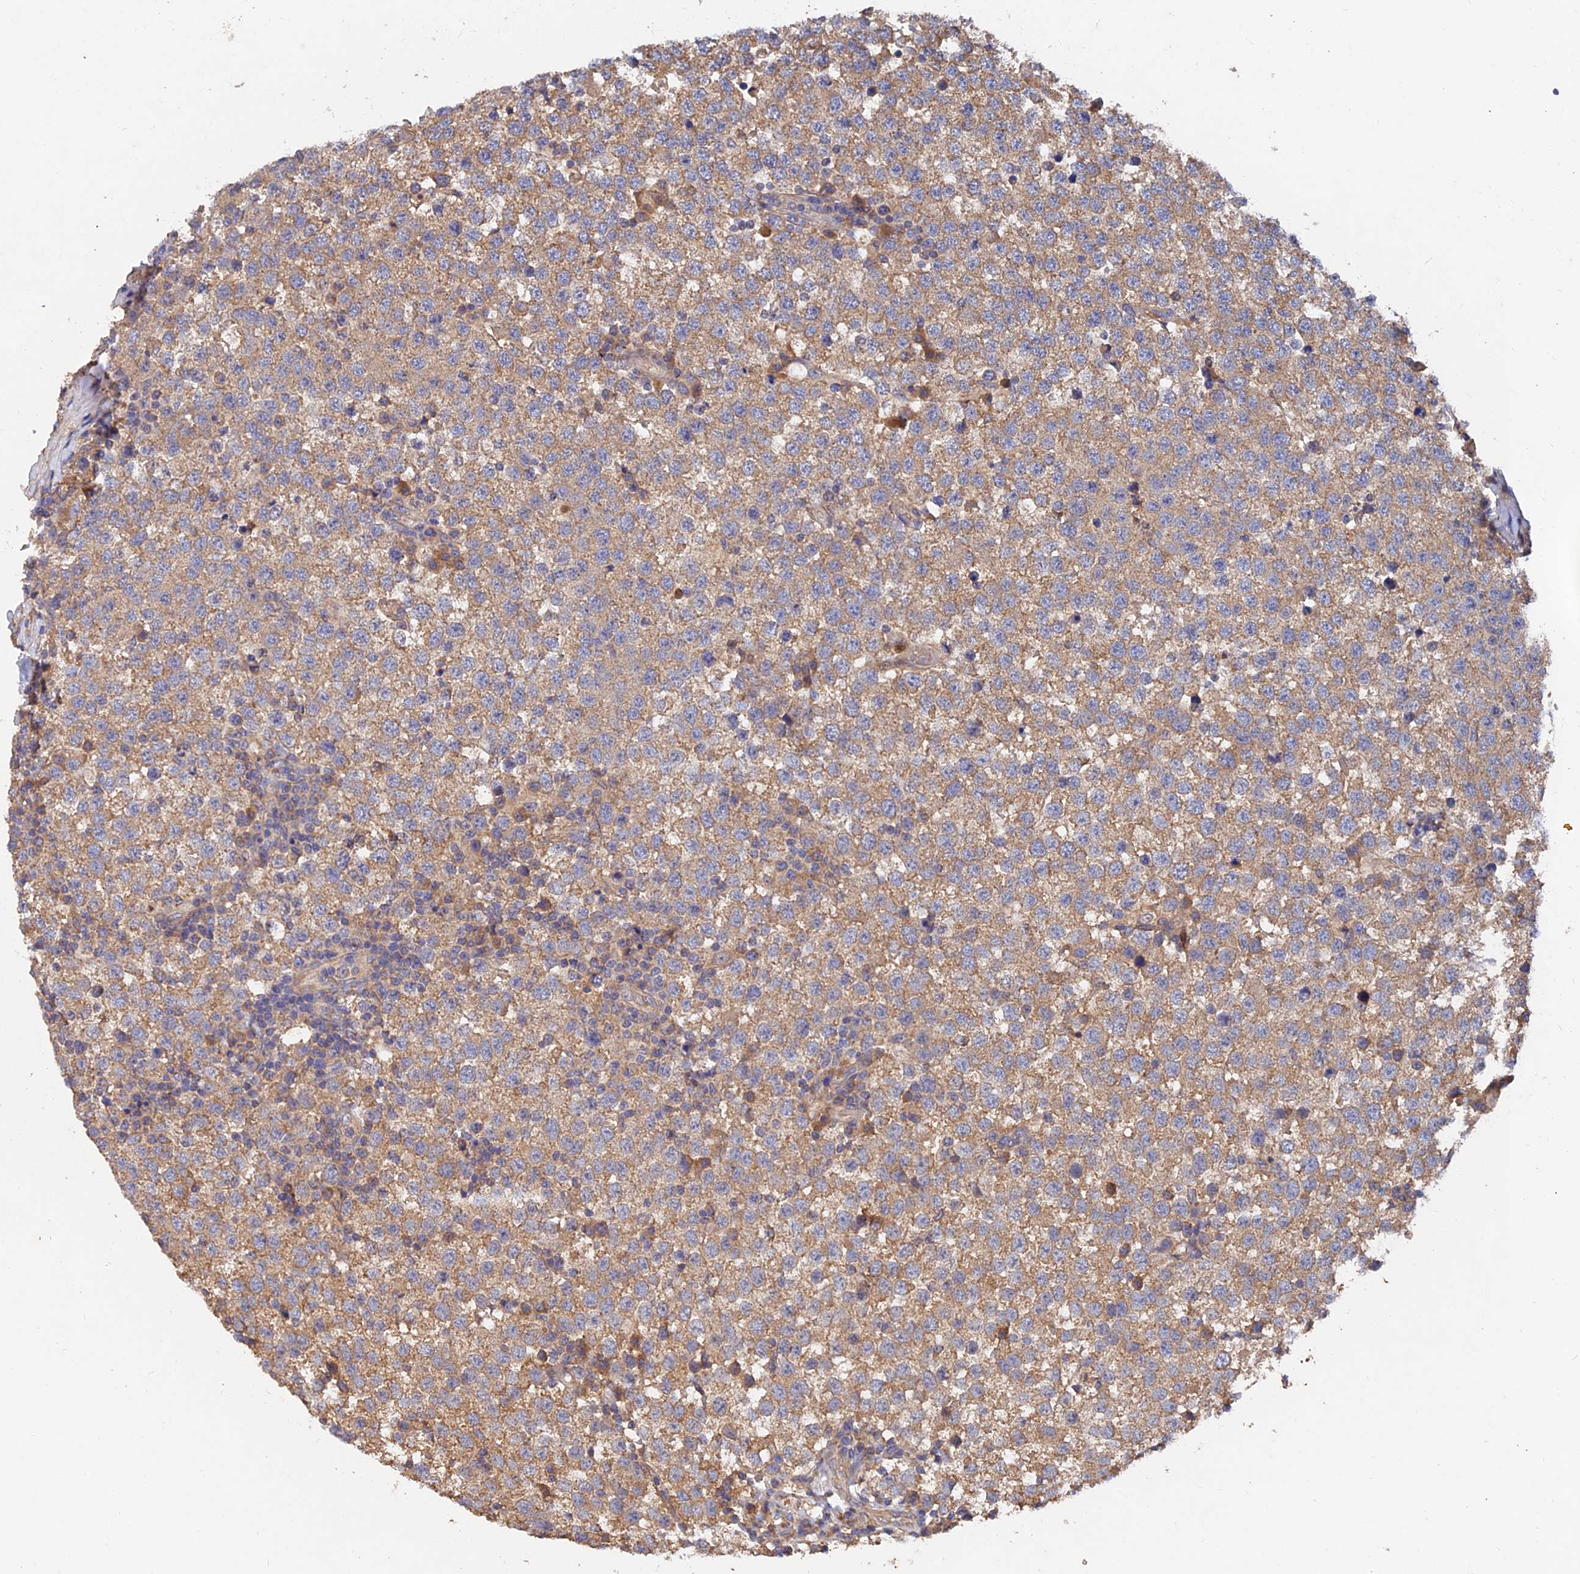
{"staining": {"intensity": "moderate", "quantity": ">75%", "location": "cytoplasmic/membranous"}, "tissue": "testis cancer", "cell_type": "Tumor cells", "image_type": "cancer", "snomed": [{"axis": "morphology", "description": "Seminoma, NOS"}, {"axis": "topography", "description": "Testis"}], "caption": "Immunohistochemical staining of human testis cancer displays moderate cytoplasmic/membranous protein positivity in about >75% of tumor cells.", "gene": "SLC38A11", "patient": {"sex": "male", "age": 34}}